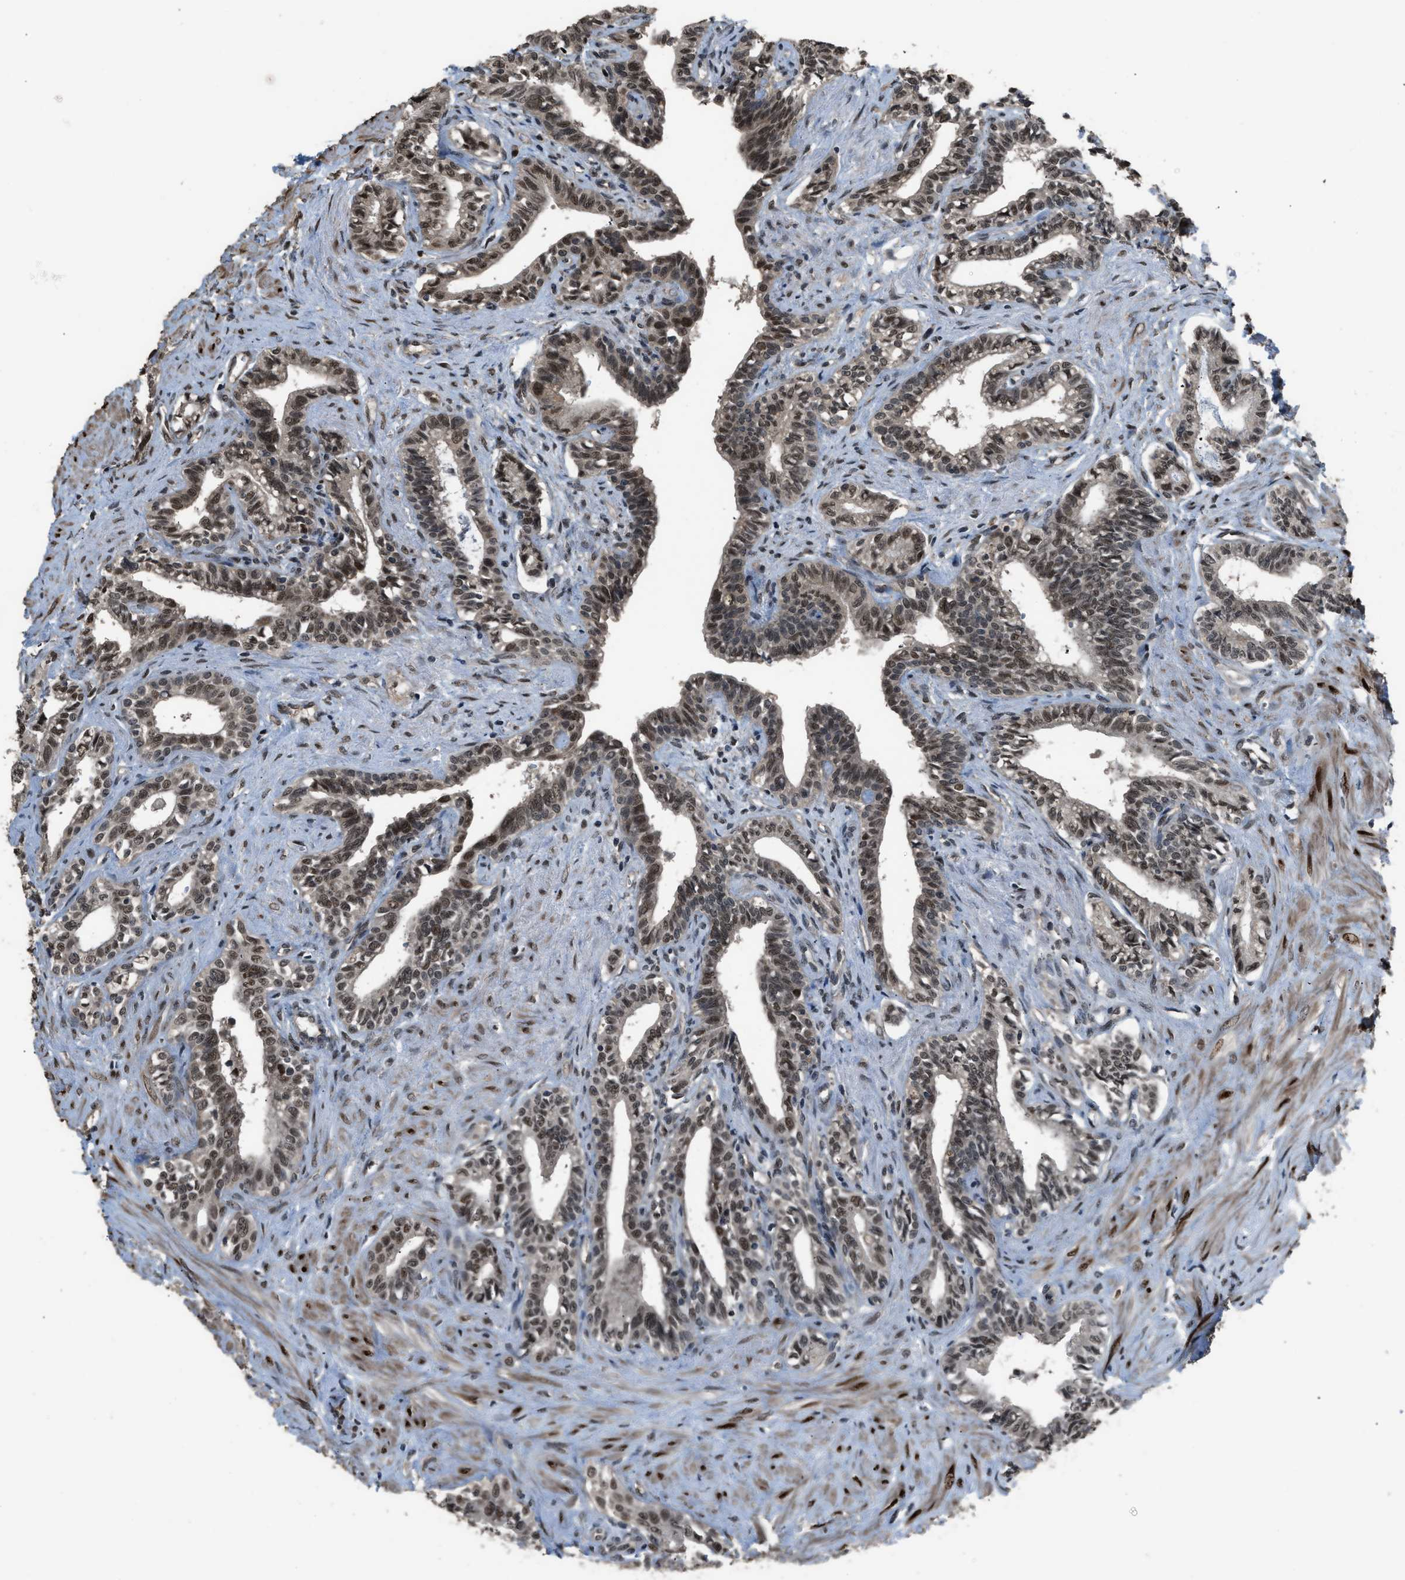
{"staining": {"intensity": "strong", "quantity": "25%-75%", "location": "nuclear"}, "tissue": "seminal vesicle", "cell_type": "Glandular cells", "image_type": "normal", "snomed": [{"axis": "morphology", "description": "Normal tissue, NOS"}, {"axis": "morphology", "description": "Adenocarcinoma, High grade"}, {"axis": "topography", "description": "Prostate"}, {"axis": "topography", "description": "Seminal veicle"}], "caption": "Protein expression analysis of benign human seminal vesicle reveals strong nuclear staining in about 25%-75% of glandular cells. The staining was performed using DAB (3,3'-diaminobenzidine), with brown indicating positive protein expression. Nuclei are stained blue with hematoxylin.", "gene": "KPNA6", "patient": {"sex": "male", "age": 55}}